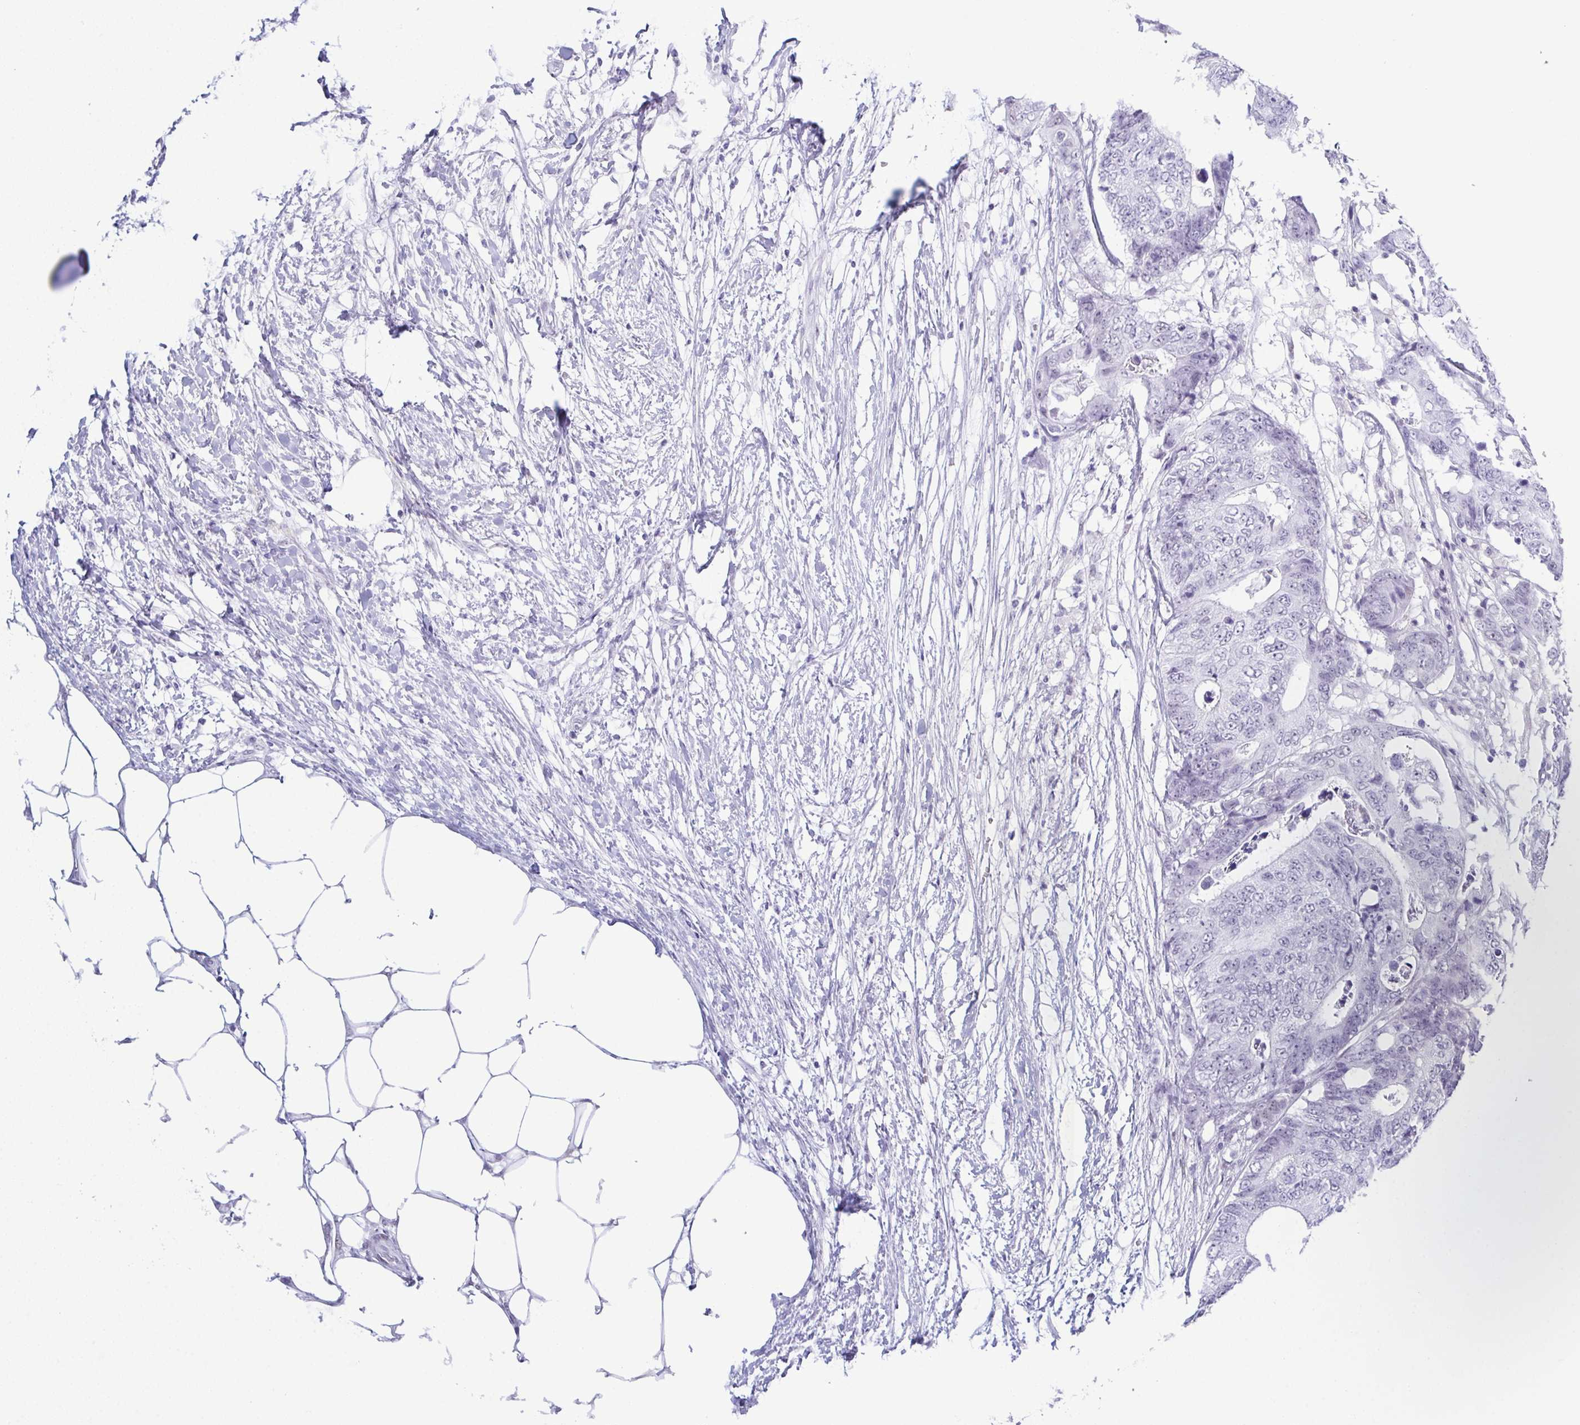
{"staining": {"intensity": "negative", "quantity": "none", "location": "none"}, "tissue": "colorectal cancer", "cell_type": "Tumor cells", "image_type": "cancer", "snomed": [{"axis": "morphology", "description": "Adenocarcinoma, NOS"}, {"axis": "topography", "description": "Colon"}], "caption": "Immunohistochemistry image of neoplastic tissue: colorectal cancer stained with DAB exhibits no significant protein staining in tumor cells. (DAB (3,3'-diaminobenzidine) immunohistochemistry visualized using brightfield microscopy, high magnification).", "gene": "SUGP2", "patient": {"sex": "female", "age": 48}}